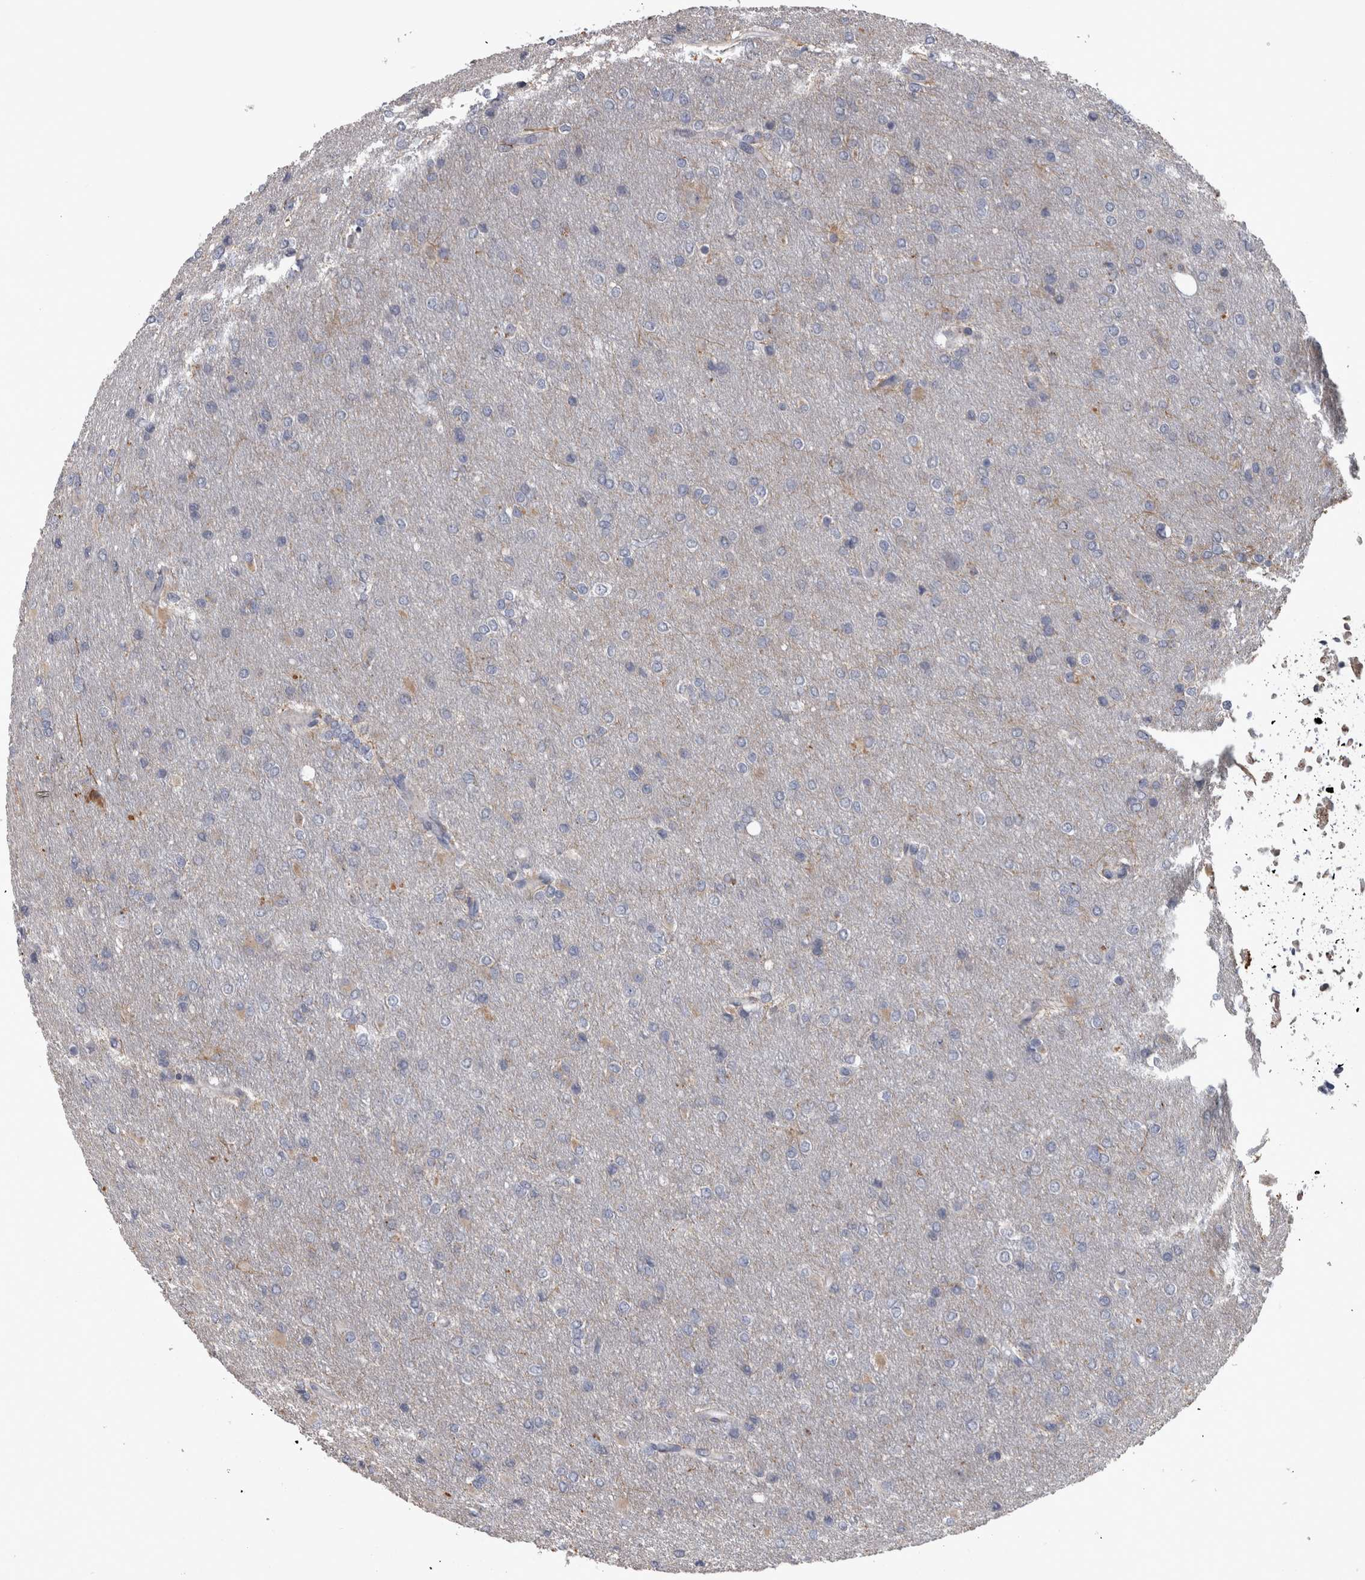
{"staining": {"intensity": "negative", "quantity": "none", "location": "none"}, "tissue": "glioma", "cell_type": "Tumor cells", "image_type": "cancer", "snomed": [{"axis": "morphology", "description": "Glioma, malignant, High grade"}, {"axis": "topography", "description": "Cerebral cortex"}], "caption": "This is an immunohistochemistry image of human malignant high-grade glioma. There is no positivity in tumor cells.", "gene": "DBT", "patient": {"sex": "female", "age": 36}}